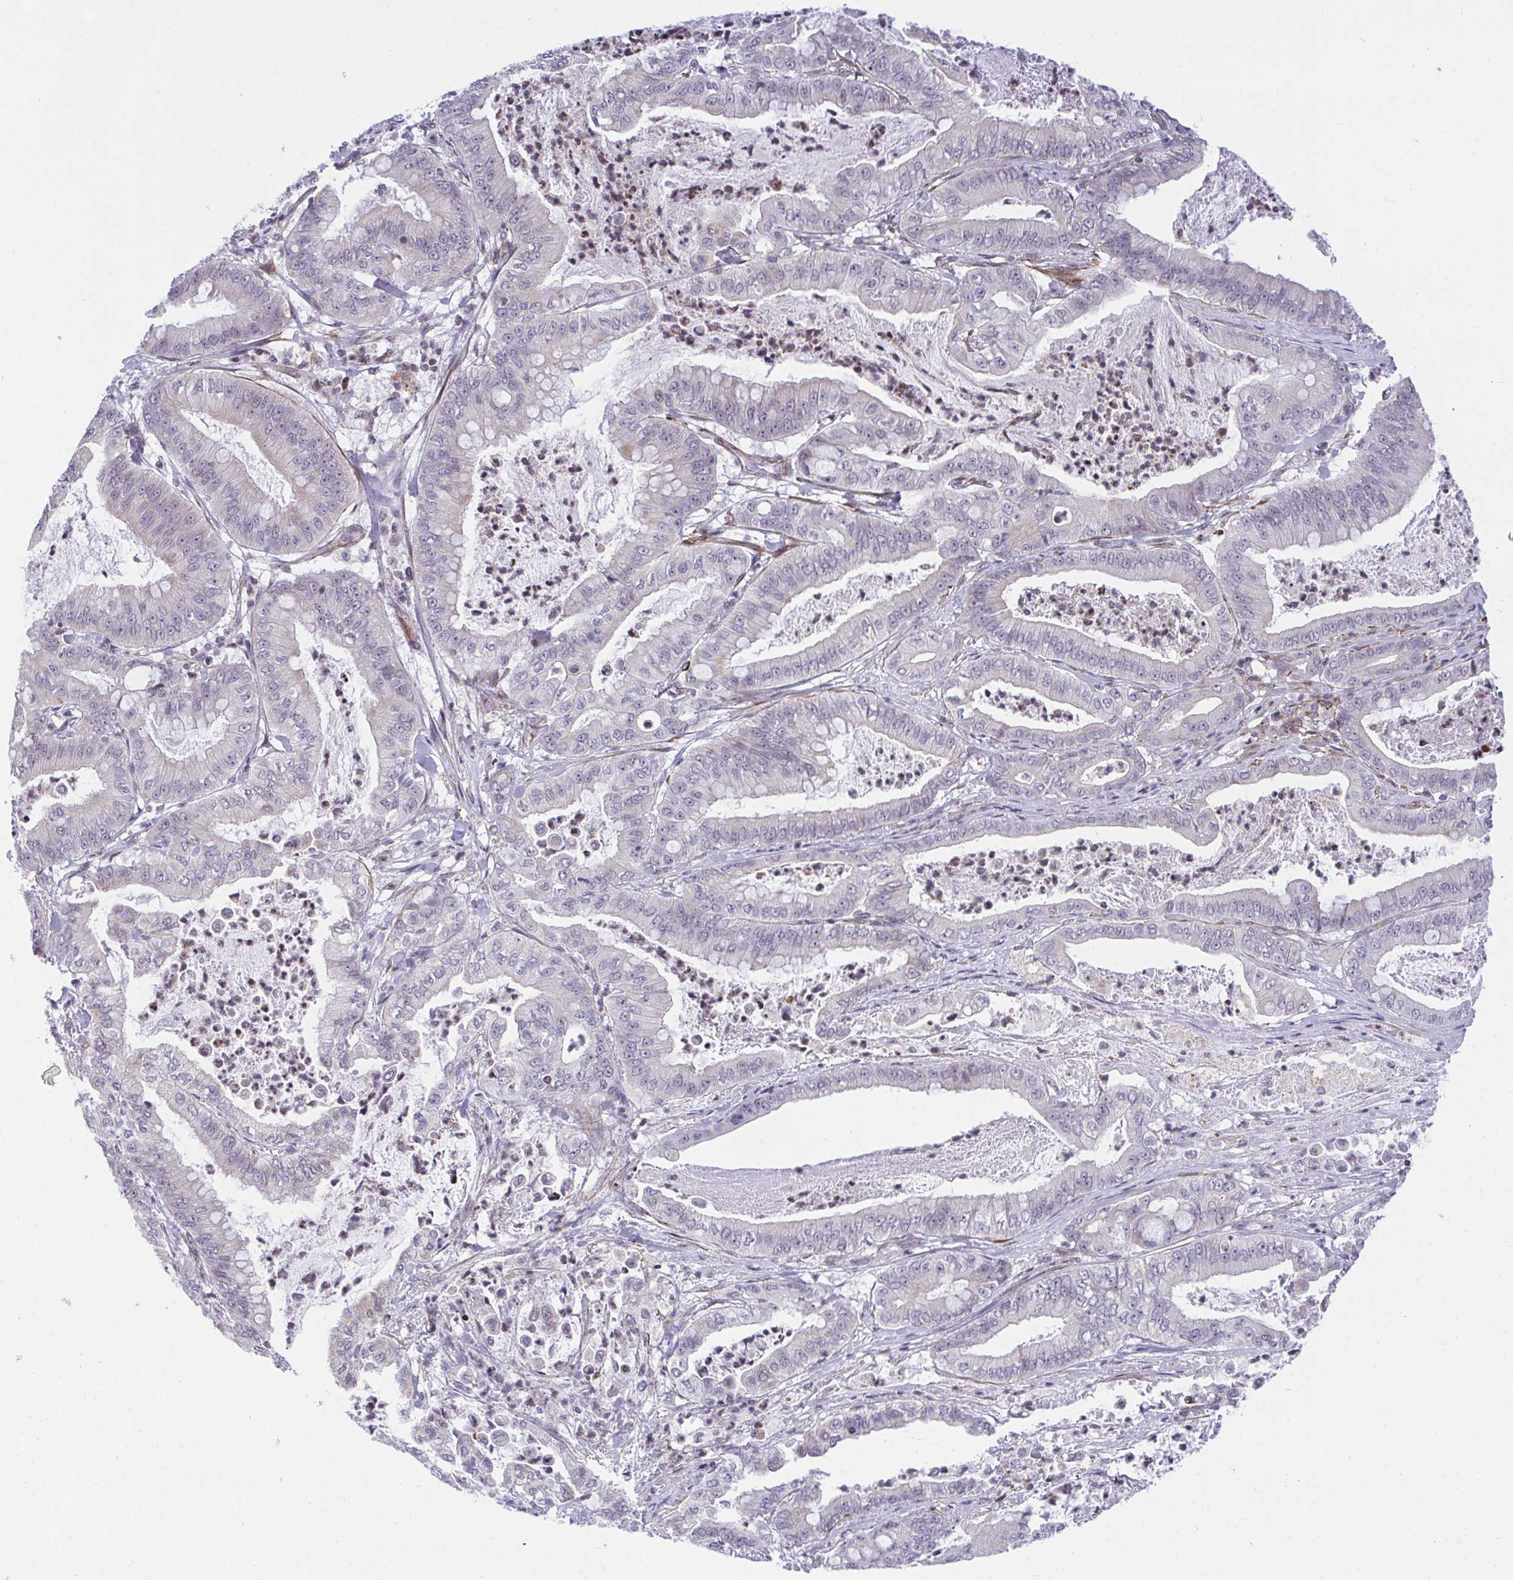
{"staining": {"intensity": "negative", "quantity": "none", "location": "none"}, "tissue": "pancreatic cancer", "cell_type": "Tumor cells", "image_type": "cancer", "snomed": [{"axis": "morphology", "description": "Adenocarcinoma, NOS"}, {"axis": "topography", "description": "Pancreas"}], "caption": "IHC of human pancreatic adenocarcinoma displays no positivity in tumor cells.", "gene": "KCNN4", "patient": {"sex": "male", "age": 71}}